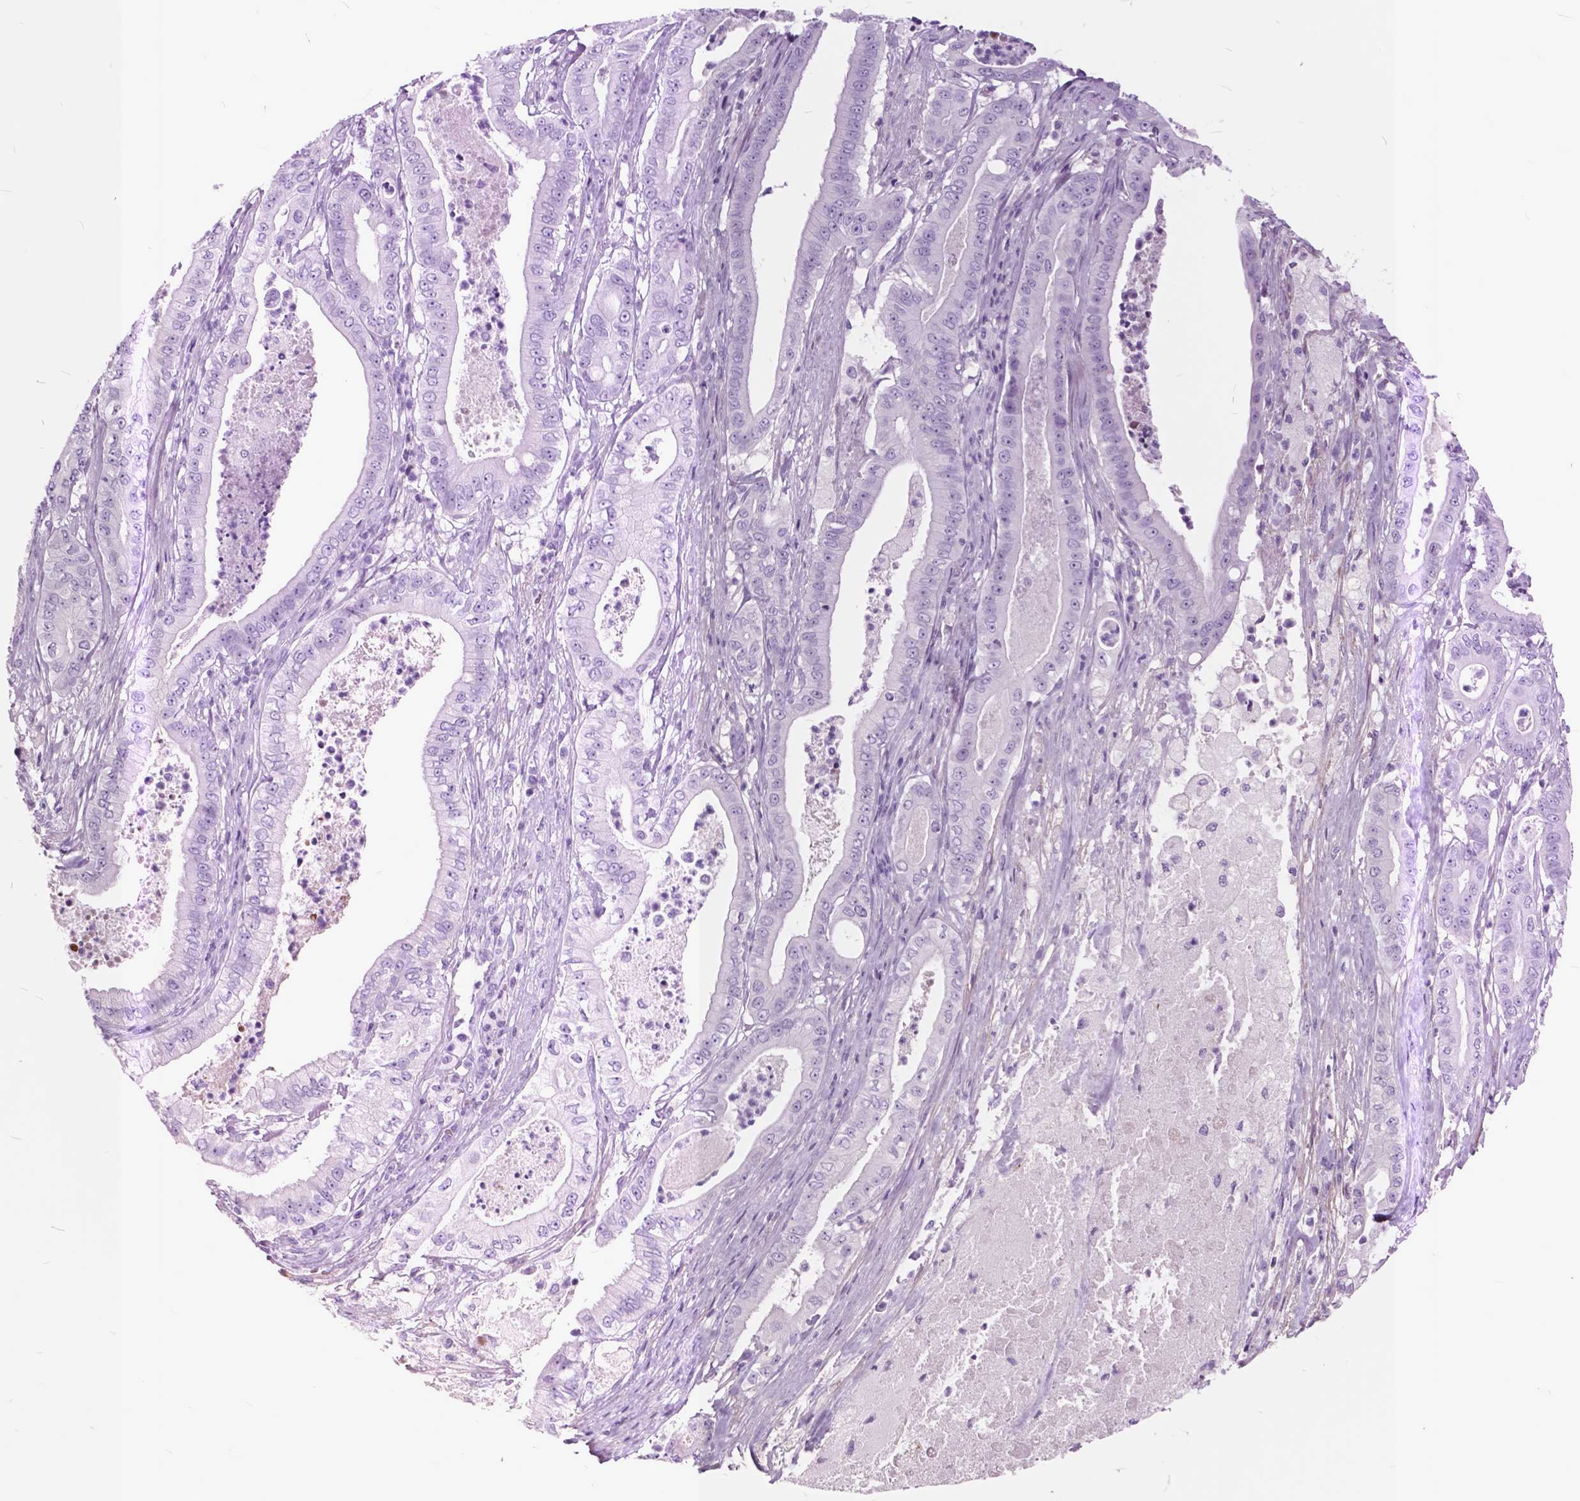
{"staining": {"intensity": "negative", "quantity": "none", "location": "none"}, "tissue": "pancreatic cancer", "cell_type": "Tumor cells", "image_type": "cancer", "snomed": [{"axis": "morphology", "description": "Adenocarcinoma, NOS"}, {"axis": "topography", "description": "Pancreas"}], "caption": "Immunohistochemical staining of adenocarcinoma (pancreatic) demonstrates no significant expression in tumor cells. (DAB (3,3'-diaminobenzidine) IHC, high magnification).", "gene": "GDF9", "patient": {"sex": "male", "age": 71}}